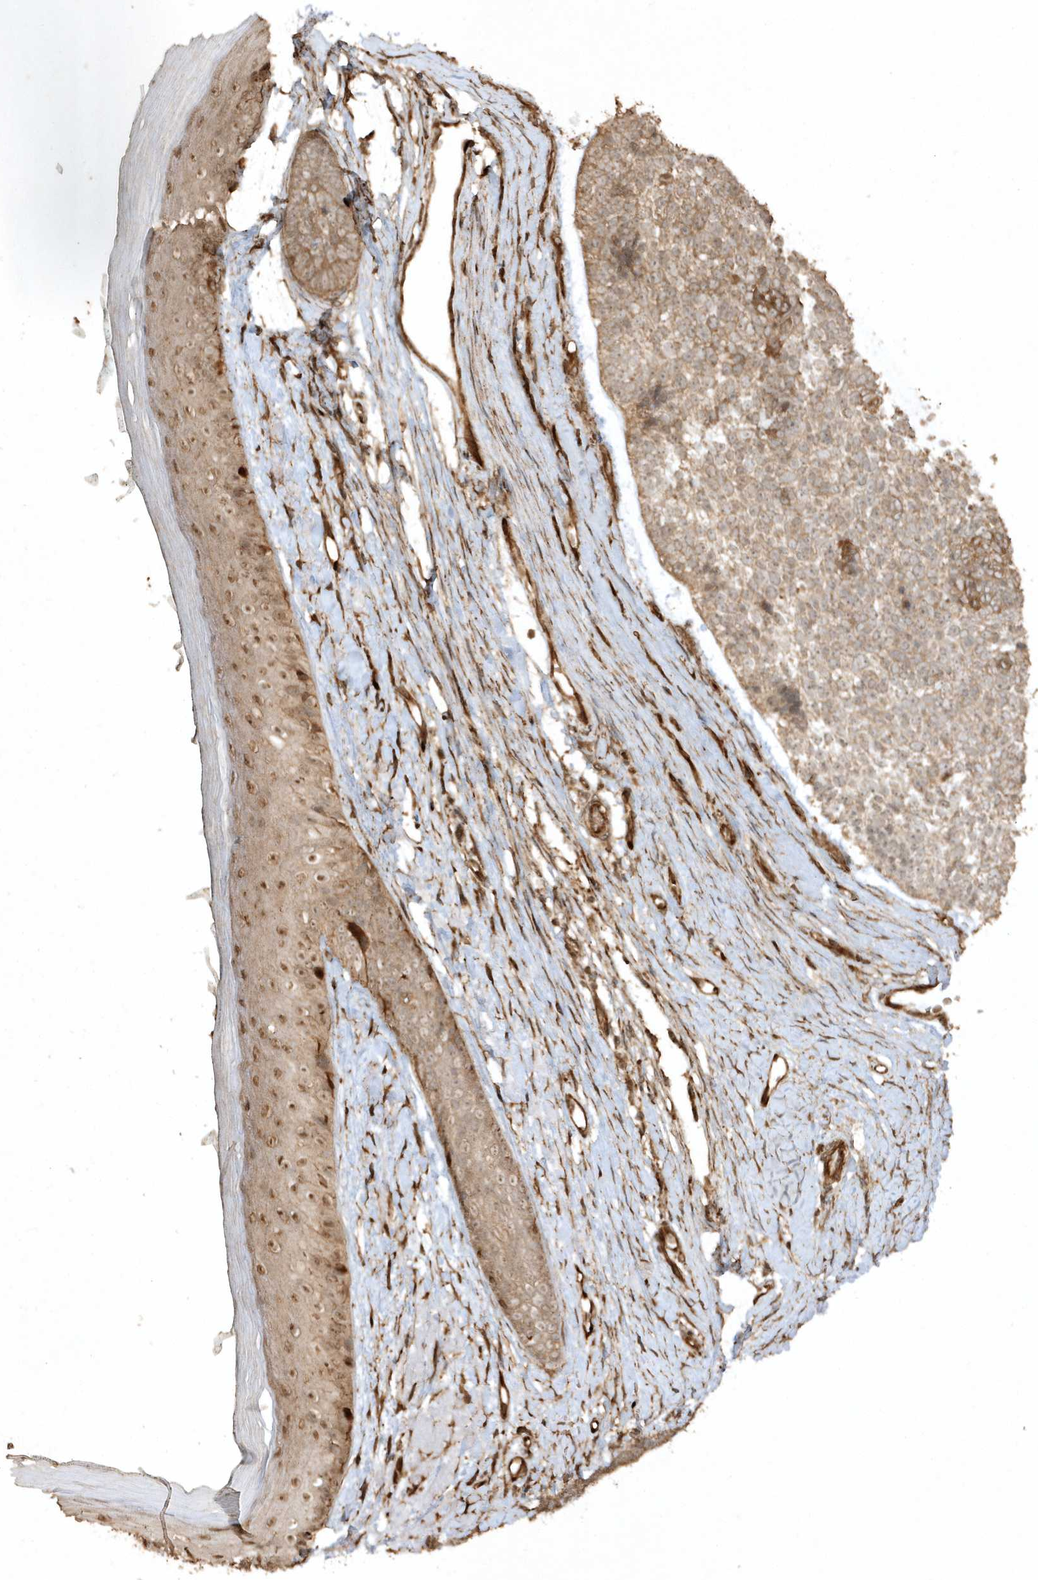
{"staining": {"intensity": "moderate", "quantity": ">75%", "location": "cytoplasmic/membranous"}, "tissue": "skin cancer", "cell_type": "Tumor cells", "image_type": "cancer", "snomed": [{"axis": "morphology", "description": "Basal cell carcinoma"}, {"axis": "topography", "description": "Skin"}], "caption": "The photomicrograph reveals a brown stain indicating the presence of a protein in the cytoplasmic/membranous of tumor cells in skin cancer.", "gene": "AVPI1", "patient": {"sex": "female", "age": 81}}